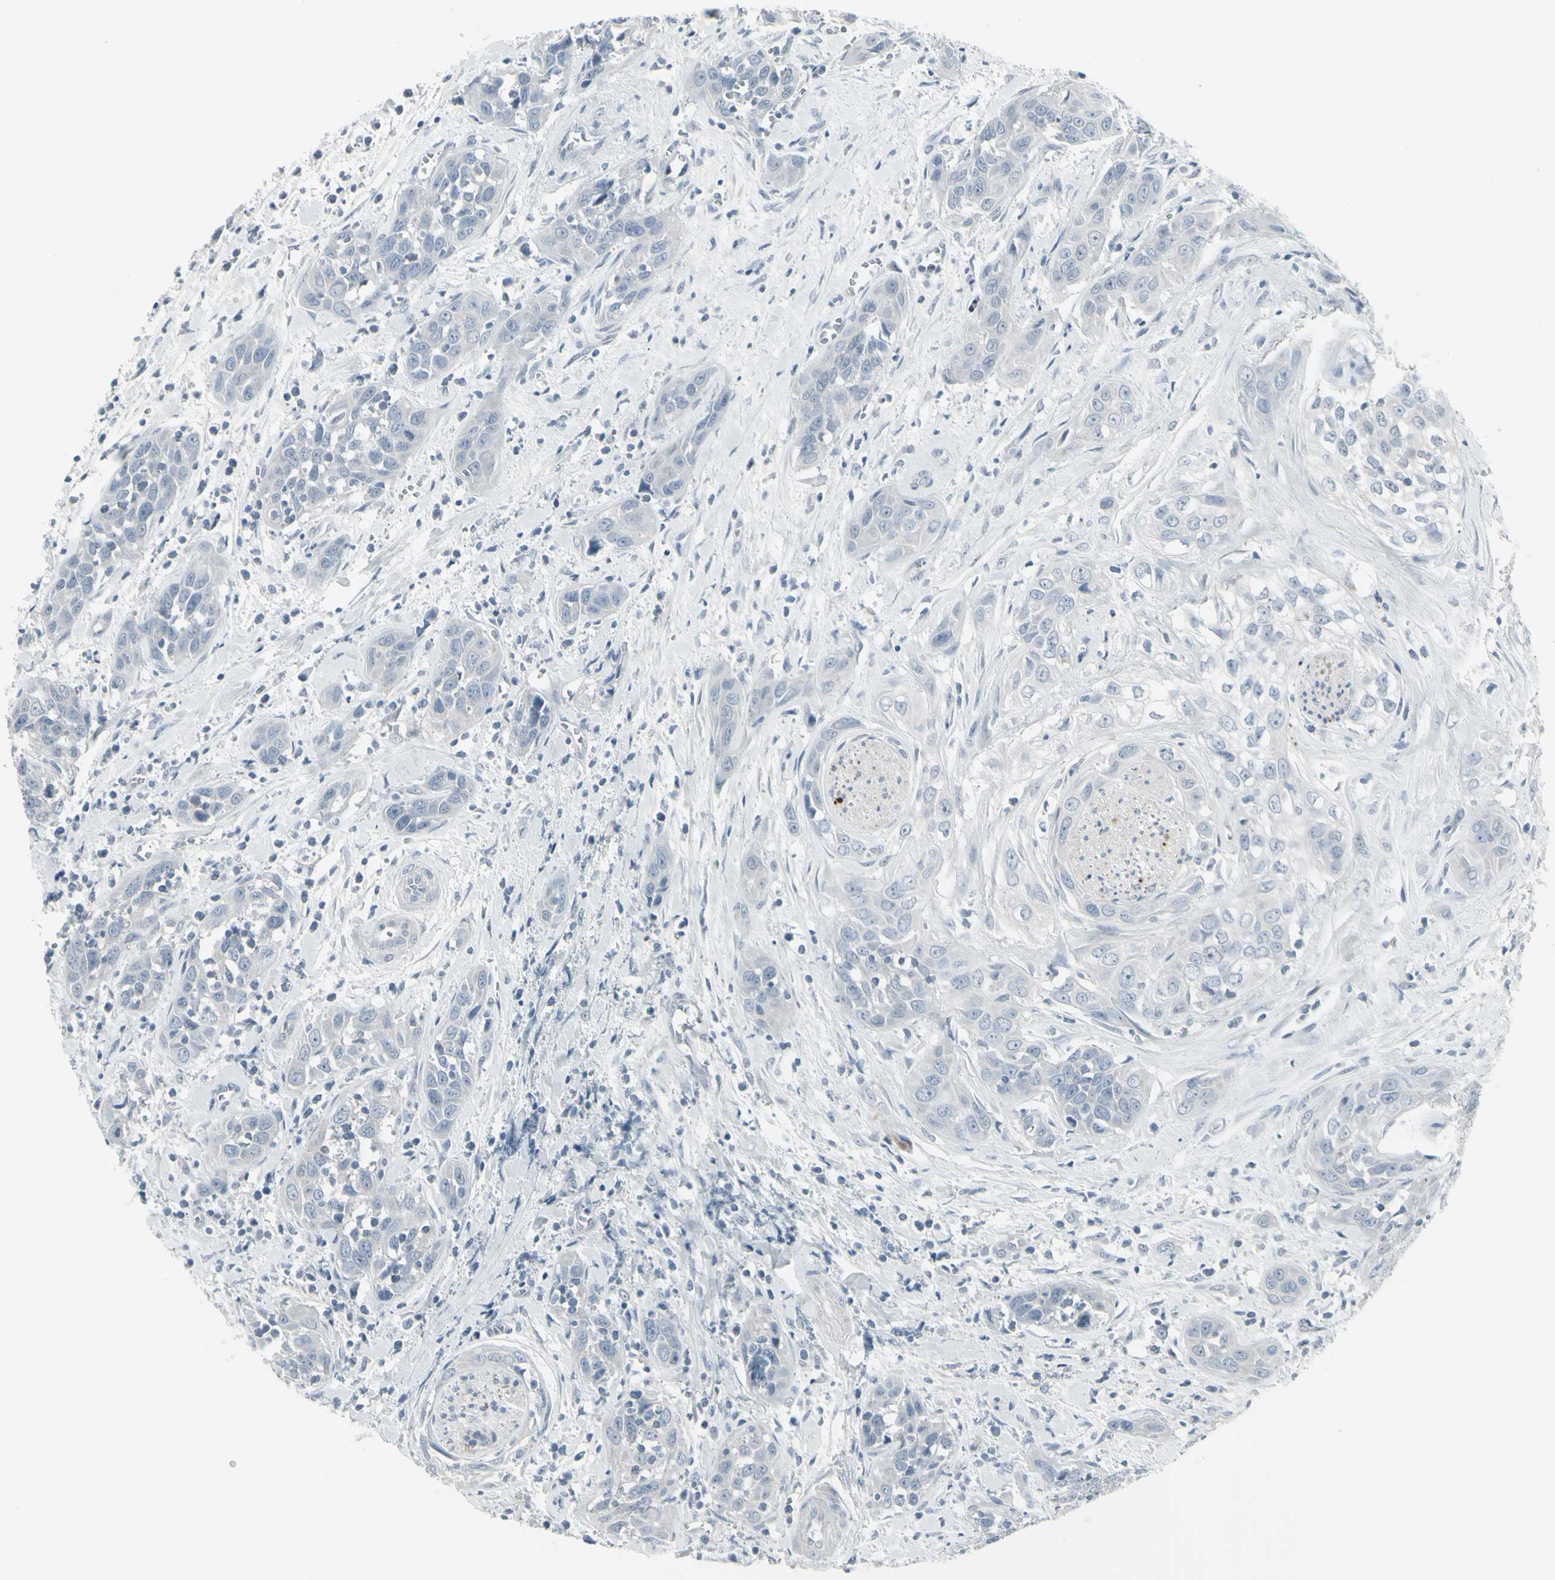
{"staining": {"intensity": "negative", "quantity": "none", "location": "none"}, "tissue": "head and neck cancer", "cell_type": "Tumor cells", "image_type": "cancer", "snomed": [{"axis": "morphology", "description": "Squamous cell carcinoma, NOS"}, {"axis": "topography", "description": "Oral tissue"}, {"axis": "topography", "description": "Head-Neck"}], "caption": "Immunohistochemistry (IHC) of head and neck cancer (squamous cell carcinoma) exhibits no expression in tumor cells. (Stains: DAB immunohistochemistry (IHC) with hematoxylin counter stain, Microscopy: brightfield microscopy at high magnification).", "gene": "RAB3A", "patient": {"sex": "female", "age": 50}}